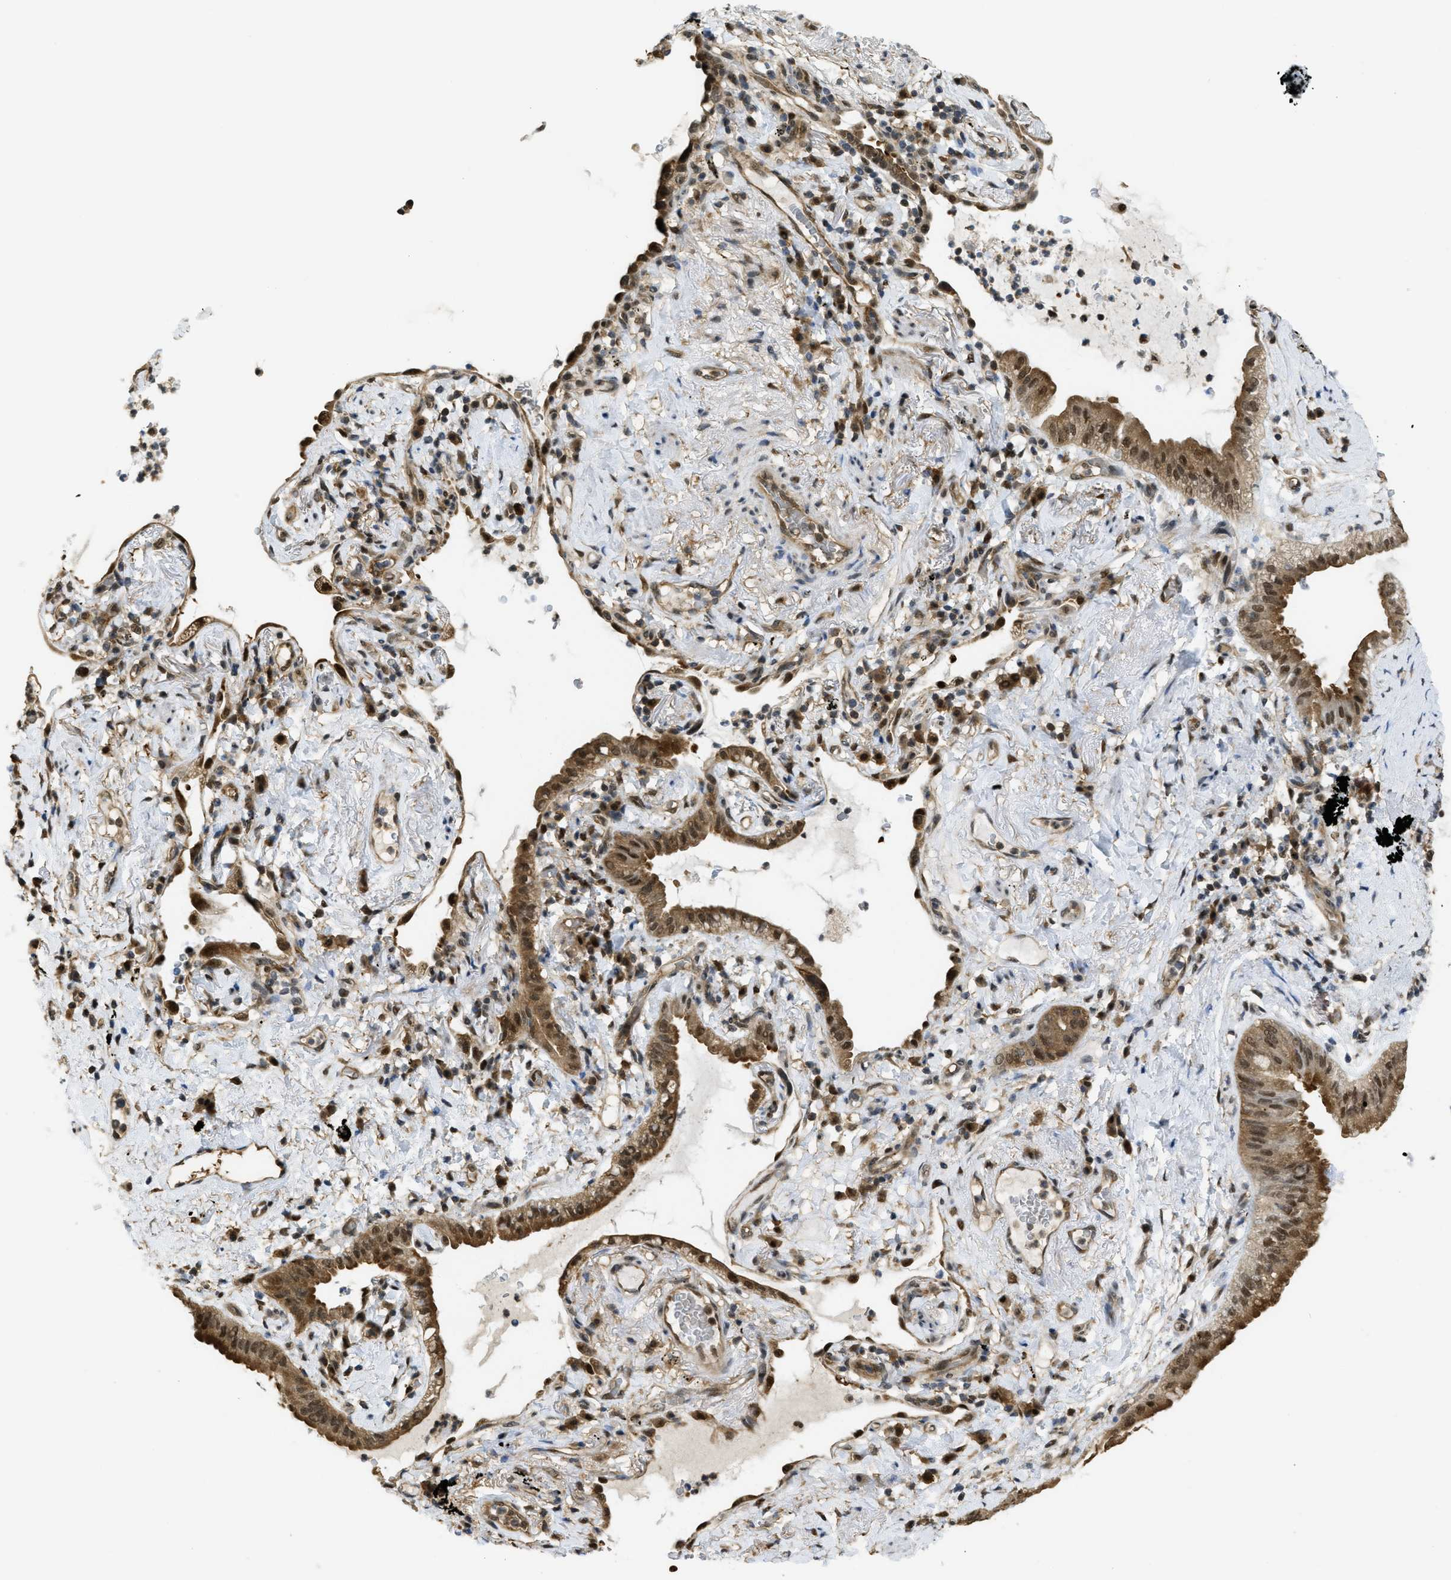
{"staining": {"intensity": "moderate", "quantity": ">75%", "location": "cytoplasmic/membranous,nuclear"}, "tissue": "lung cancer", "cell_type": "Tumor cells", "image_type": "cancer", "snomed": [{"axis": "morphology", "description": "Normal tissue, NOS"}, {"axis": "morphology", "description": "Adenocarcinoma, NOS"}, {"axis": "topography", "description": "Bronchus"}, {"axis": "topography", "description": "Lung"}], "caption": "High-power microscopy captured an immunohistochemistry (IHC) micrograph of lung adenocarcinoma, revealing moderate cytoplasmic/membranous and nuclear positivity in about >75% of tumor cells.", "gene": "PSMC5", "patient": {"sex": "female", "age": 70}}